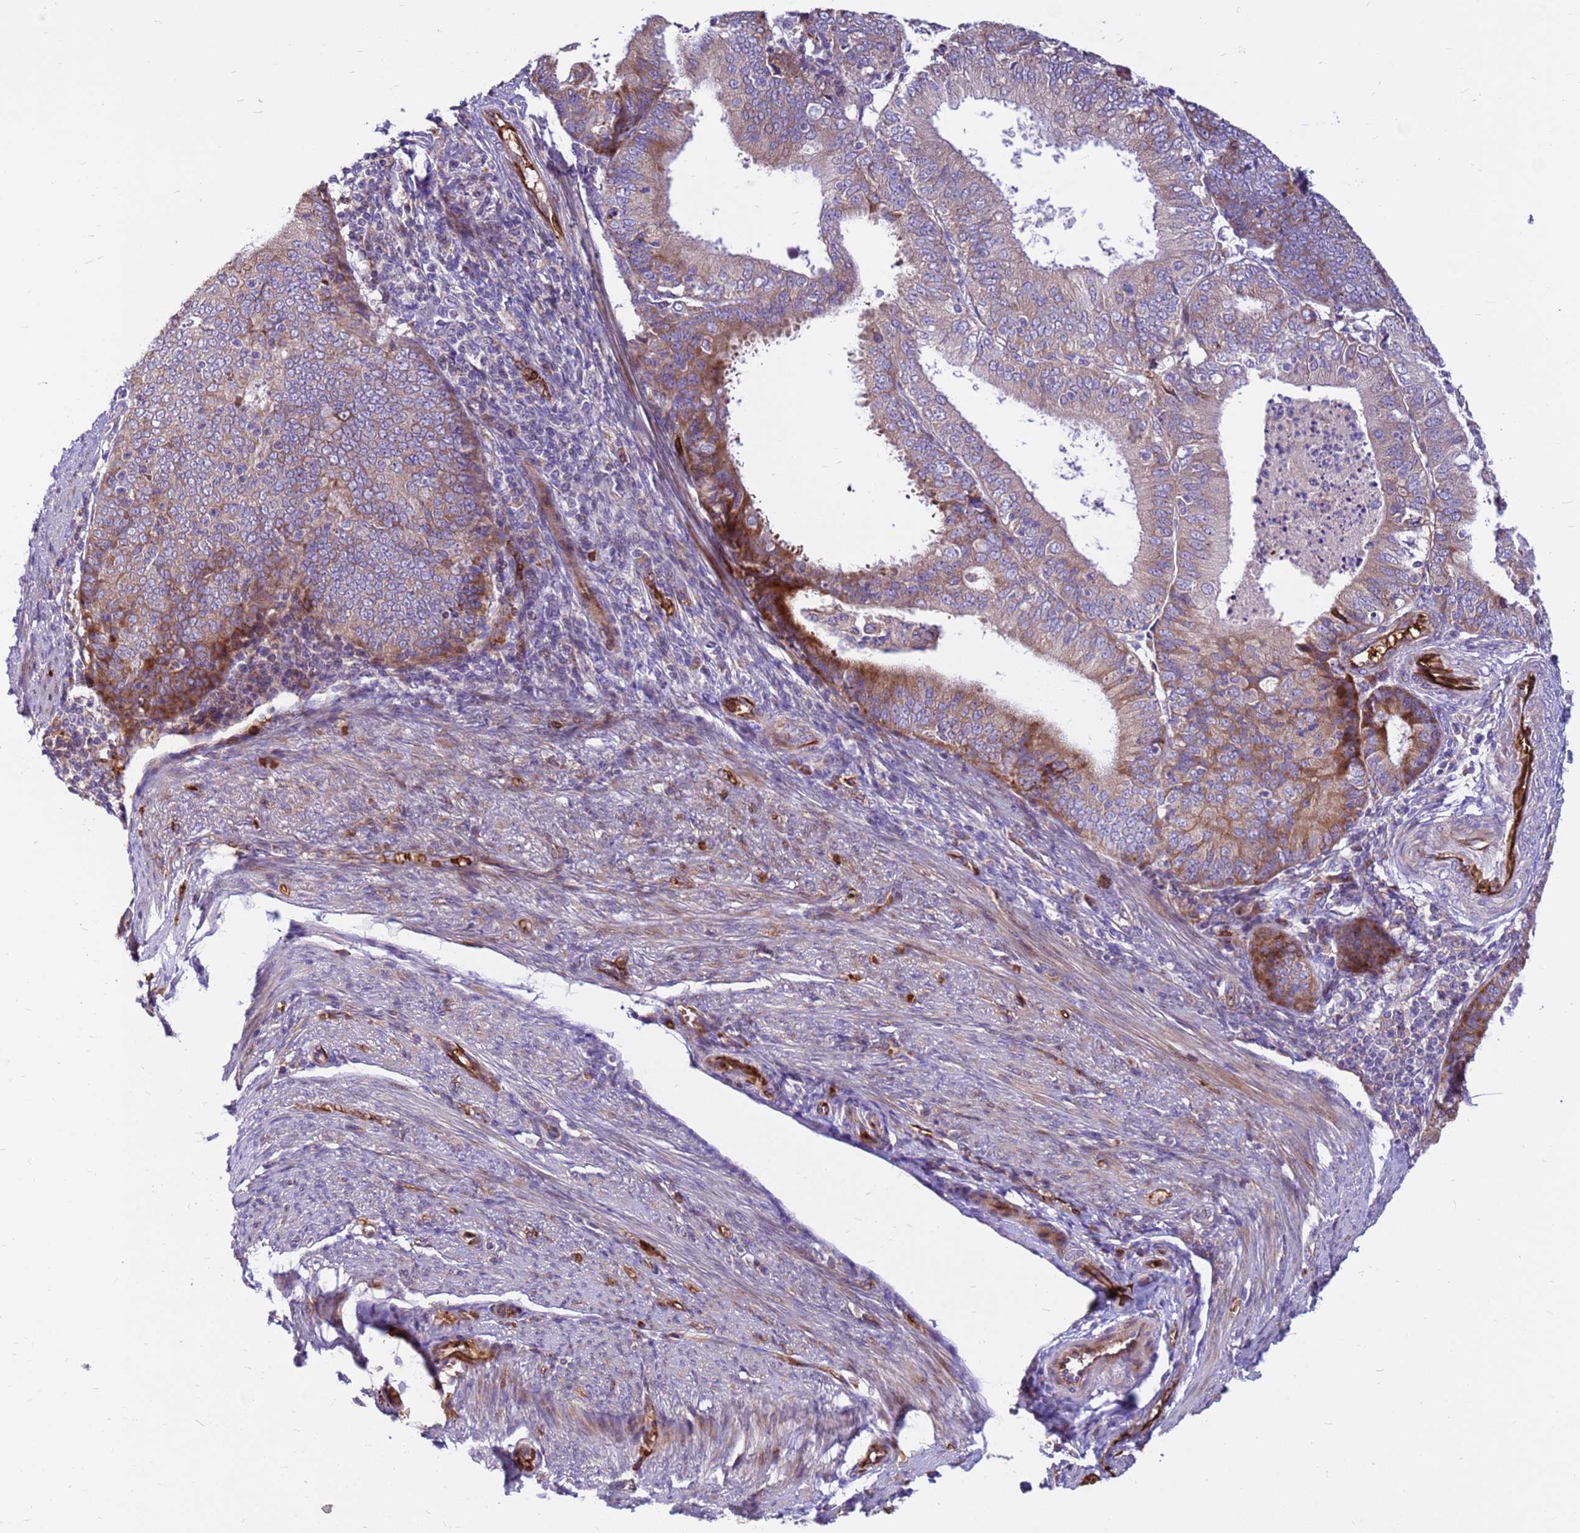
{"staining": {"intensity": "moderate", "quantity": "<25%", "location": "cytoplasmic/membranous"}, "tissue": "endometrial cancer", "cell_type": "Tumor cells", "image_type": "cancer", "snomed": [{"axis": "morphology", "description": "Adenocarcinoma, NOS"}, {"axis": "topography", "description": "Endometrium"}], "caption": "Protein staining of endometrial cancer (adenocarcinoma) tissue displays moderate cytoplasmic/membranous staining in about <25% of tumor cells.", "gene": "ZNF669", "patient": {"sex": "female", "age": 57}}